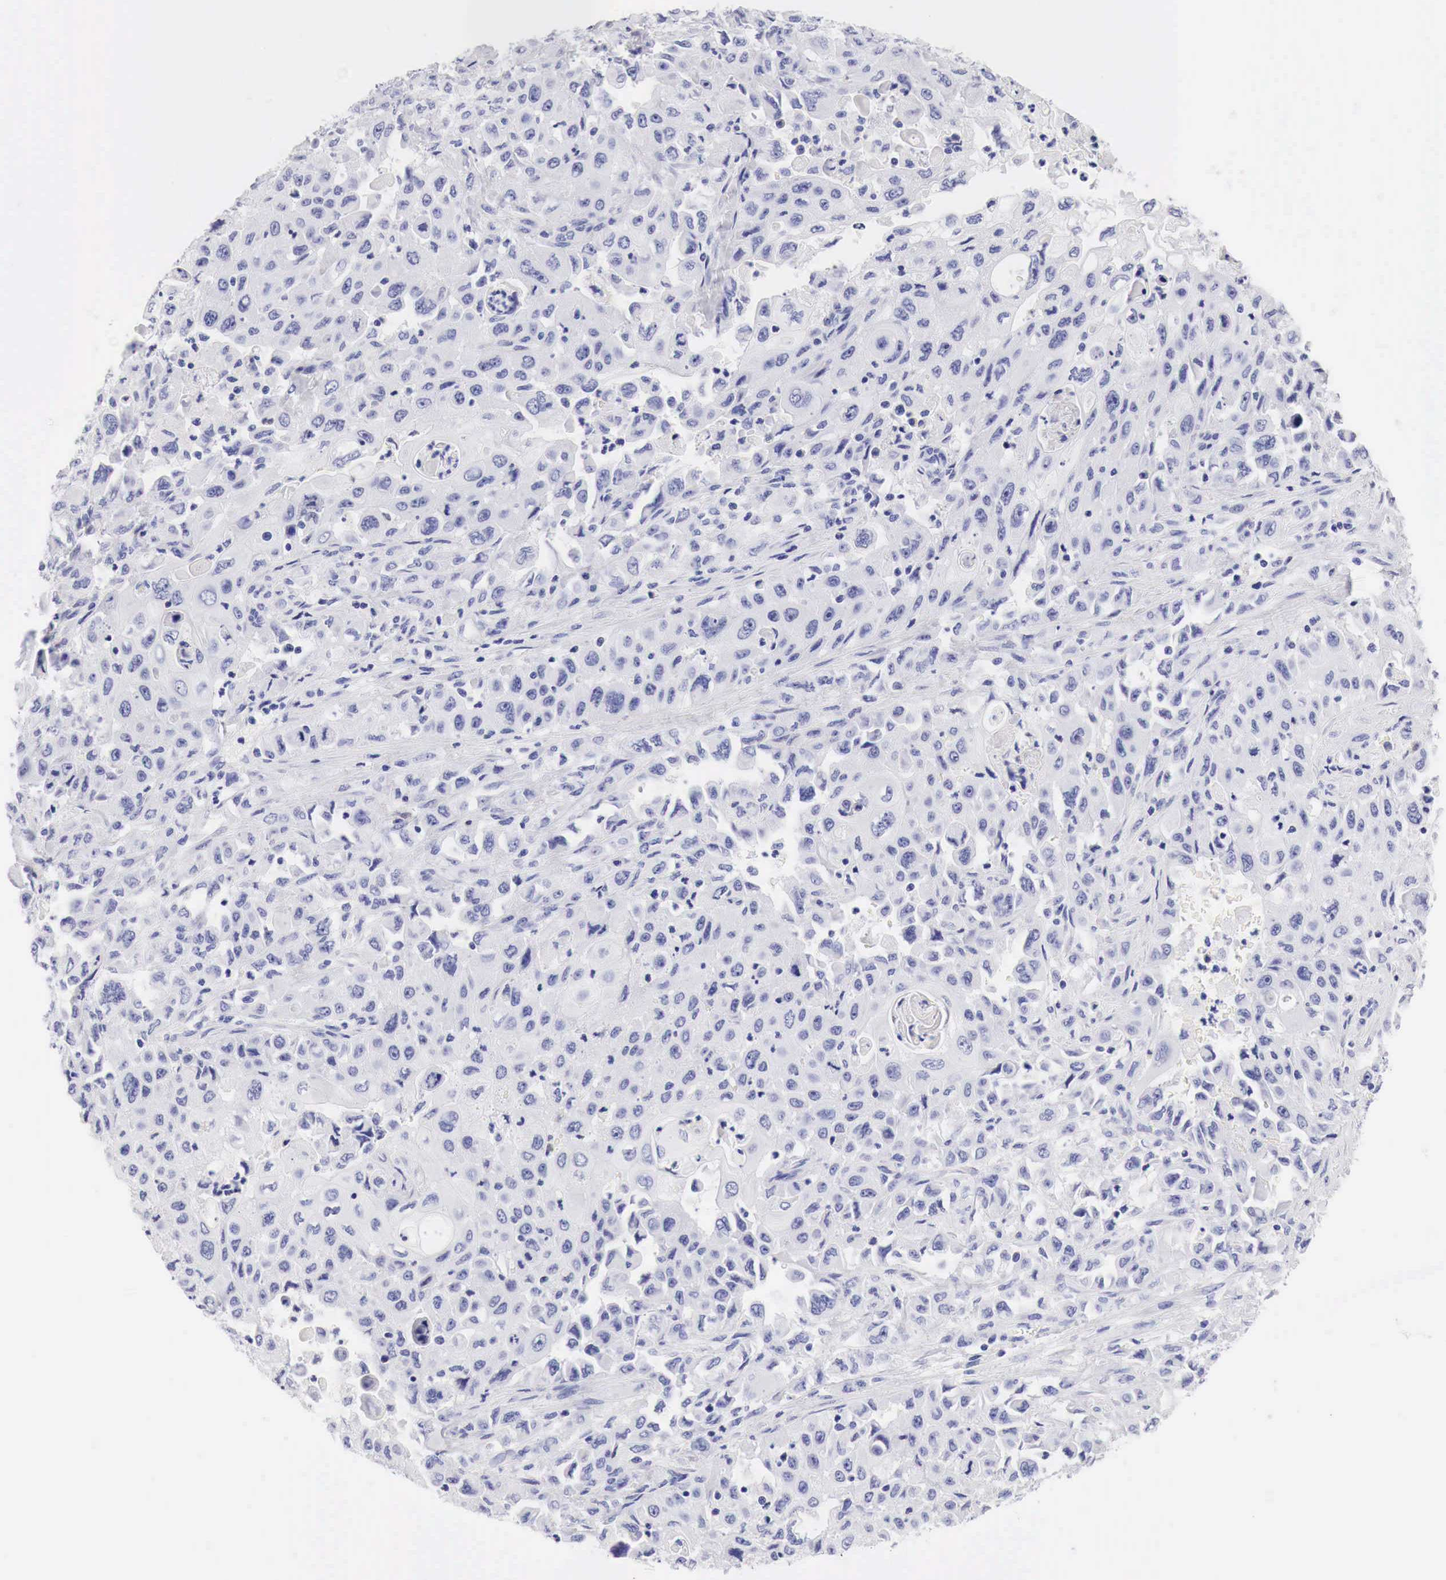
{"staining": {"intensity": "negative", "quantity": "none", "location": "none"}, "tissue": "pancreatic cancer", "cell_type": "Tumor cells", "image_type": "cancer", "snomed": [{"axis": "morphology", "description": "Adenocarcinoma, NOS"}, {"axis": "topography", "description": "Pancreas"}], "caption": "The photomicrograph exhibits no significant staining in tumor cells of adenocarcinoma (pancreatic).", "gene": "CDKN2A", "patient": {"sex": "male", "age": 70}}